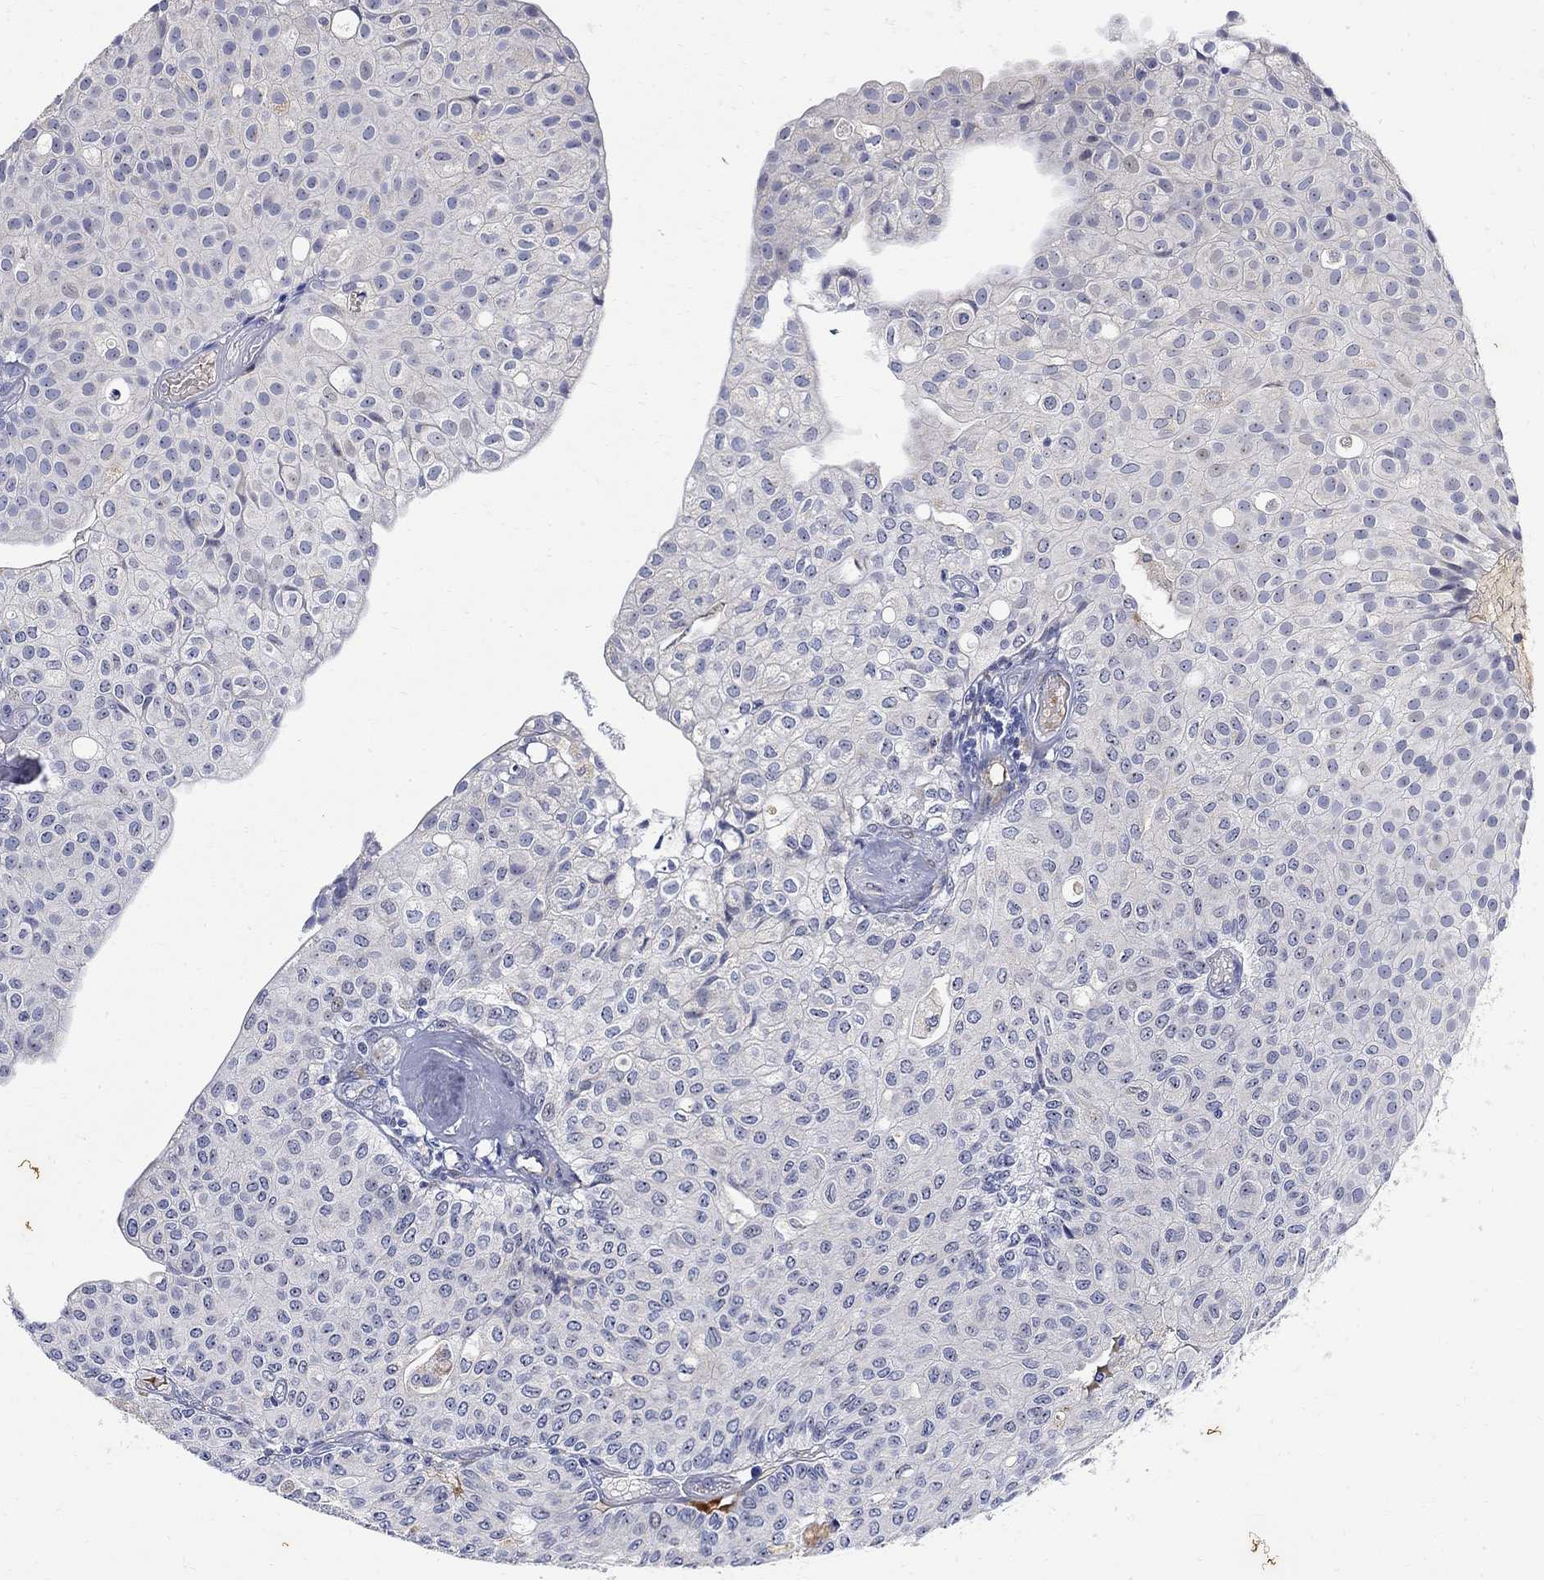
{"staining": {"intensity": "negative", "quantity": "none", "location": "none"}, "tissue": "urothelial cancer", "cell_type": "Tumor cells", "image_type": "cancer", "snomed": [{"axis": "morphology", "description": "Urothelial carcinoma, Low grade"}, {"axis": "topography", "description": "Urinary bladder"}], "caption": "Tumor cells show no significant protein expression in low-grade urothelial carcinoma.", "gene": "FNDC5", "patient": {"sex": "male", "age": 89}}